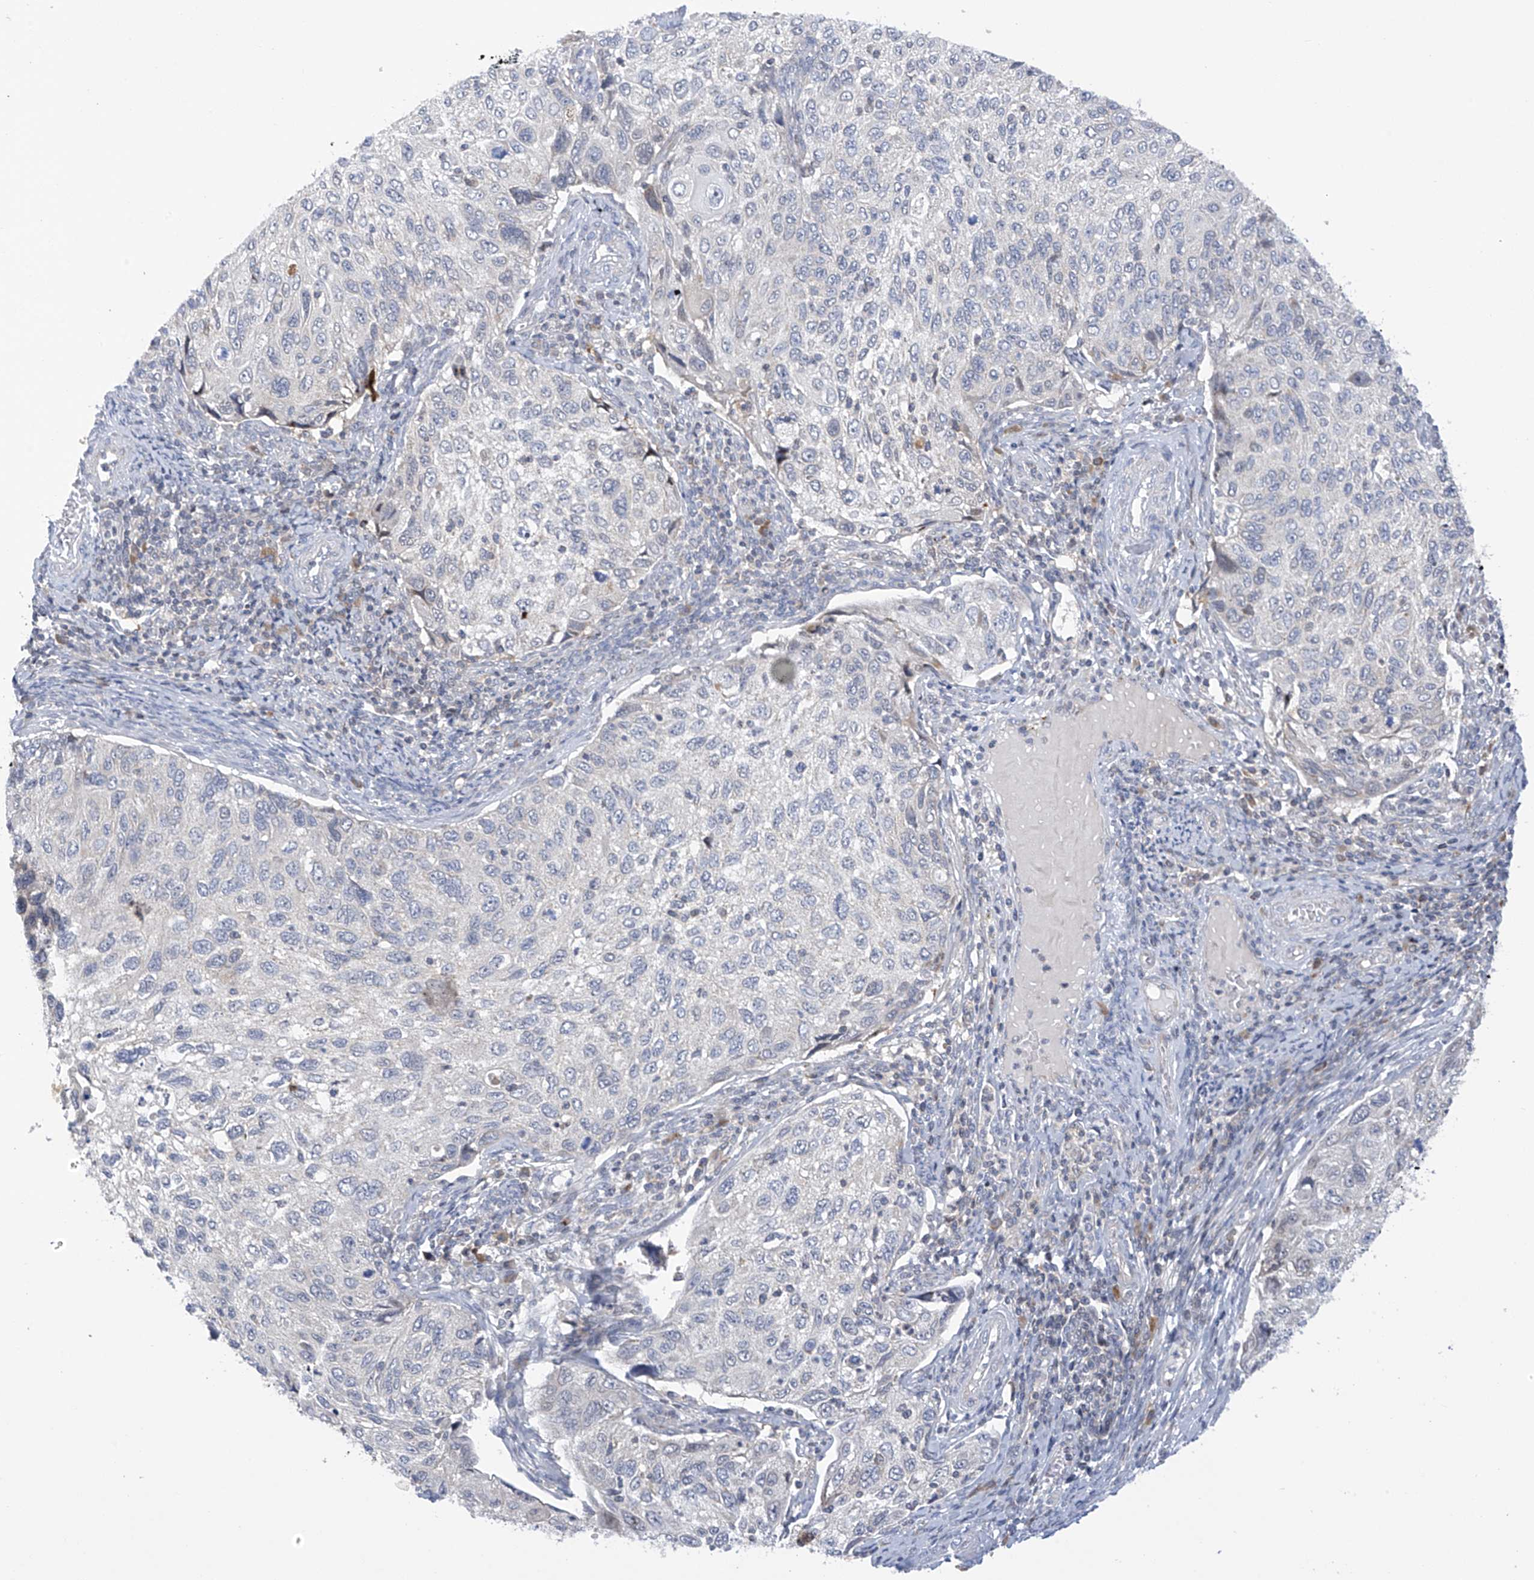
{"staining": {"intensity": "negative", "quantity": "none", "location": "none"}, "tissue": "cervical cancer", "cell_type": "Tumor cells", "image_type": "cancer", "snomed": [{"axis": "morphology", "description": "Squamous cell carcinoma, NOS"}, {"axis": "topography", "description": "Cervix"}], "caption": "This is an immunohistochemistry (IHC) image of cervical cancer (squamous cell carcinoma). There is no staining in tumor cells.", "gene": "SLCO4A1", "patient": {"sex": "female", "age": 70}}